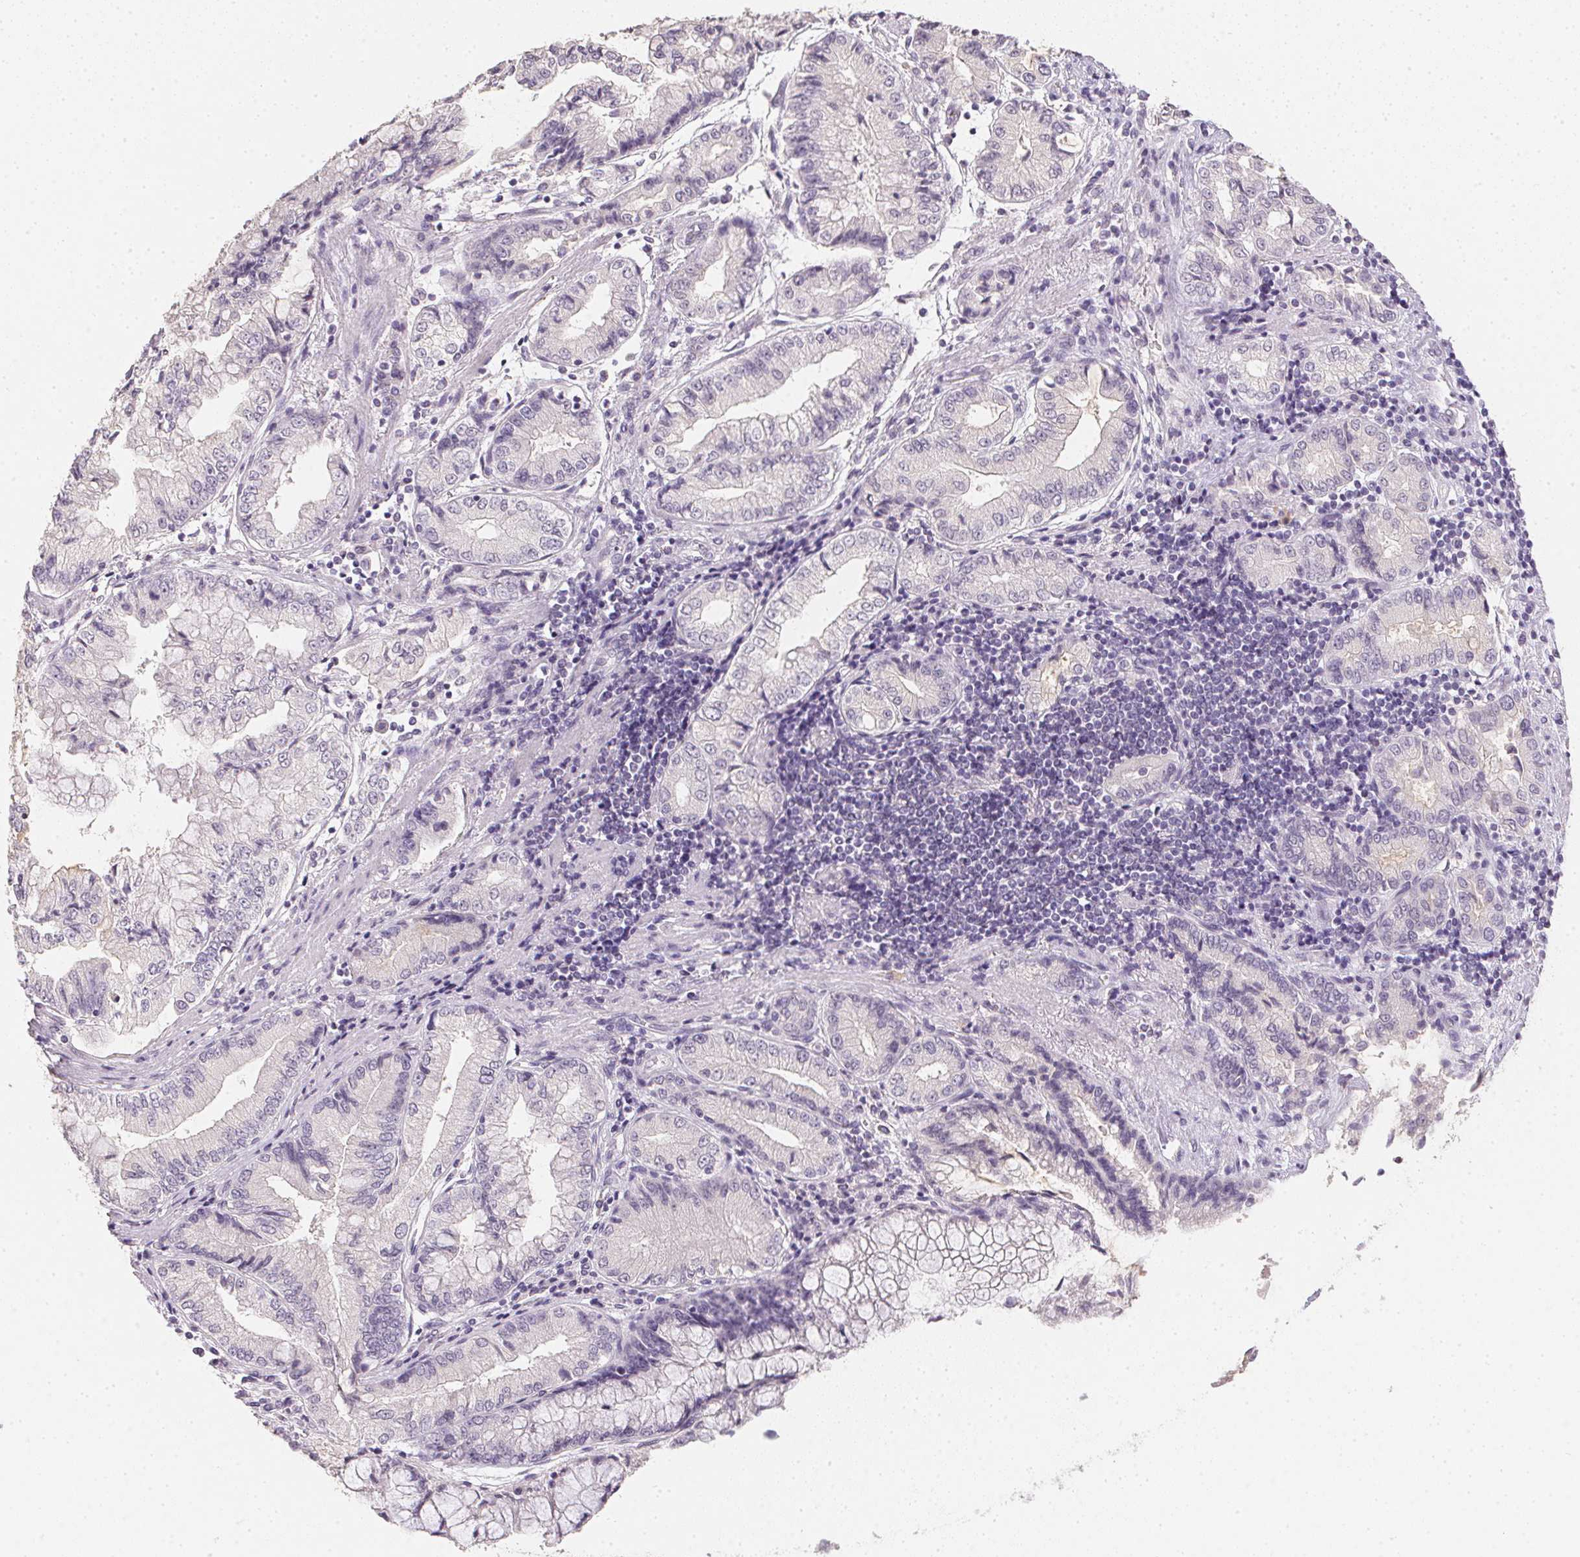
{"staining": {"intensity": "negative", "quantity": "none", "location": "none"}, "tissue": "stomach cancer", "cell_type": "Tumor cells", "image_type": "cancer", "snomed": [{"axis": "morphology", "description": "Adenocarcinoma, NOS"}, {"axis": "topography", "description": "Stomach, upper"}], "caption": "Image shows no significant protein expression in tumor cells of stomach cancer.", "gene": "PPY", "patient": {"sex": "female", "age": 74}}